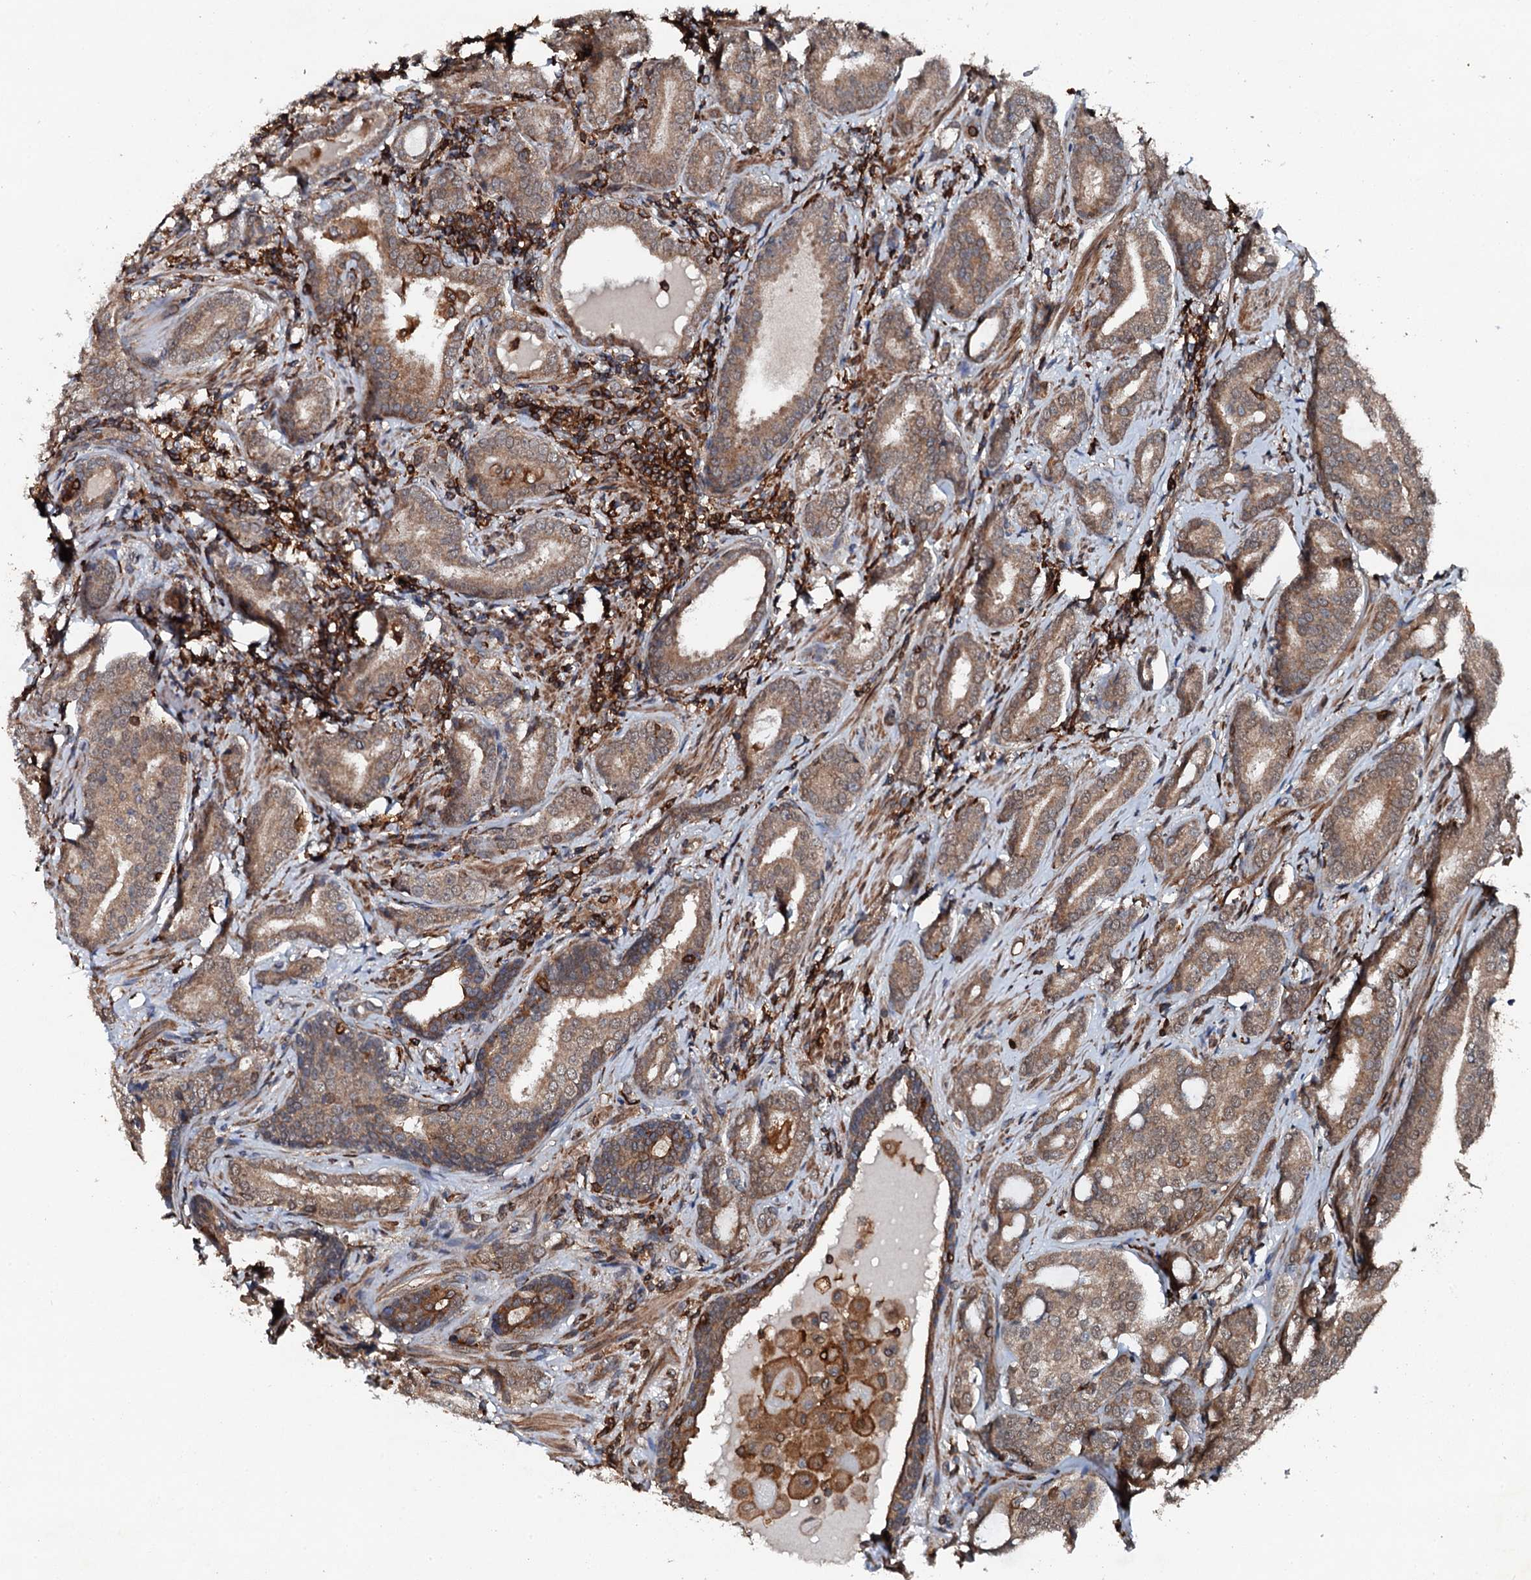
{"staining": {"intensity": "moderate", "quantity": ">75%", "location": "cytoplasmic/membranous"}, "tissue": "prostate cancer", "cell_type": "Tumor cells", "image_type": "cancer", "snomed": [{"axis": "morphology", "description": "Adenocarcinoma, High grade"}, {"axis": "topography", "description": "Prostate"}], "caption": "Protein expression analysis of human prostate cancer (high-grade adenocarcinoma) reveals moderate cytoplasmic/membranous expression in approximately >75% of tumor cells. The staining is performed using DAB (3,3'-diaminobenzidine) brown chromogen to label protein expression. The nuclei are counter-stained blue using hematoxylin.", "gene": "EDC4", "patient": {"sex": "male", "age": 63}}